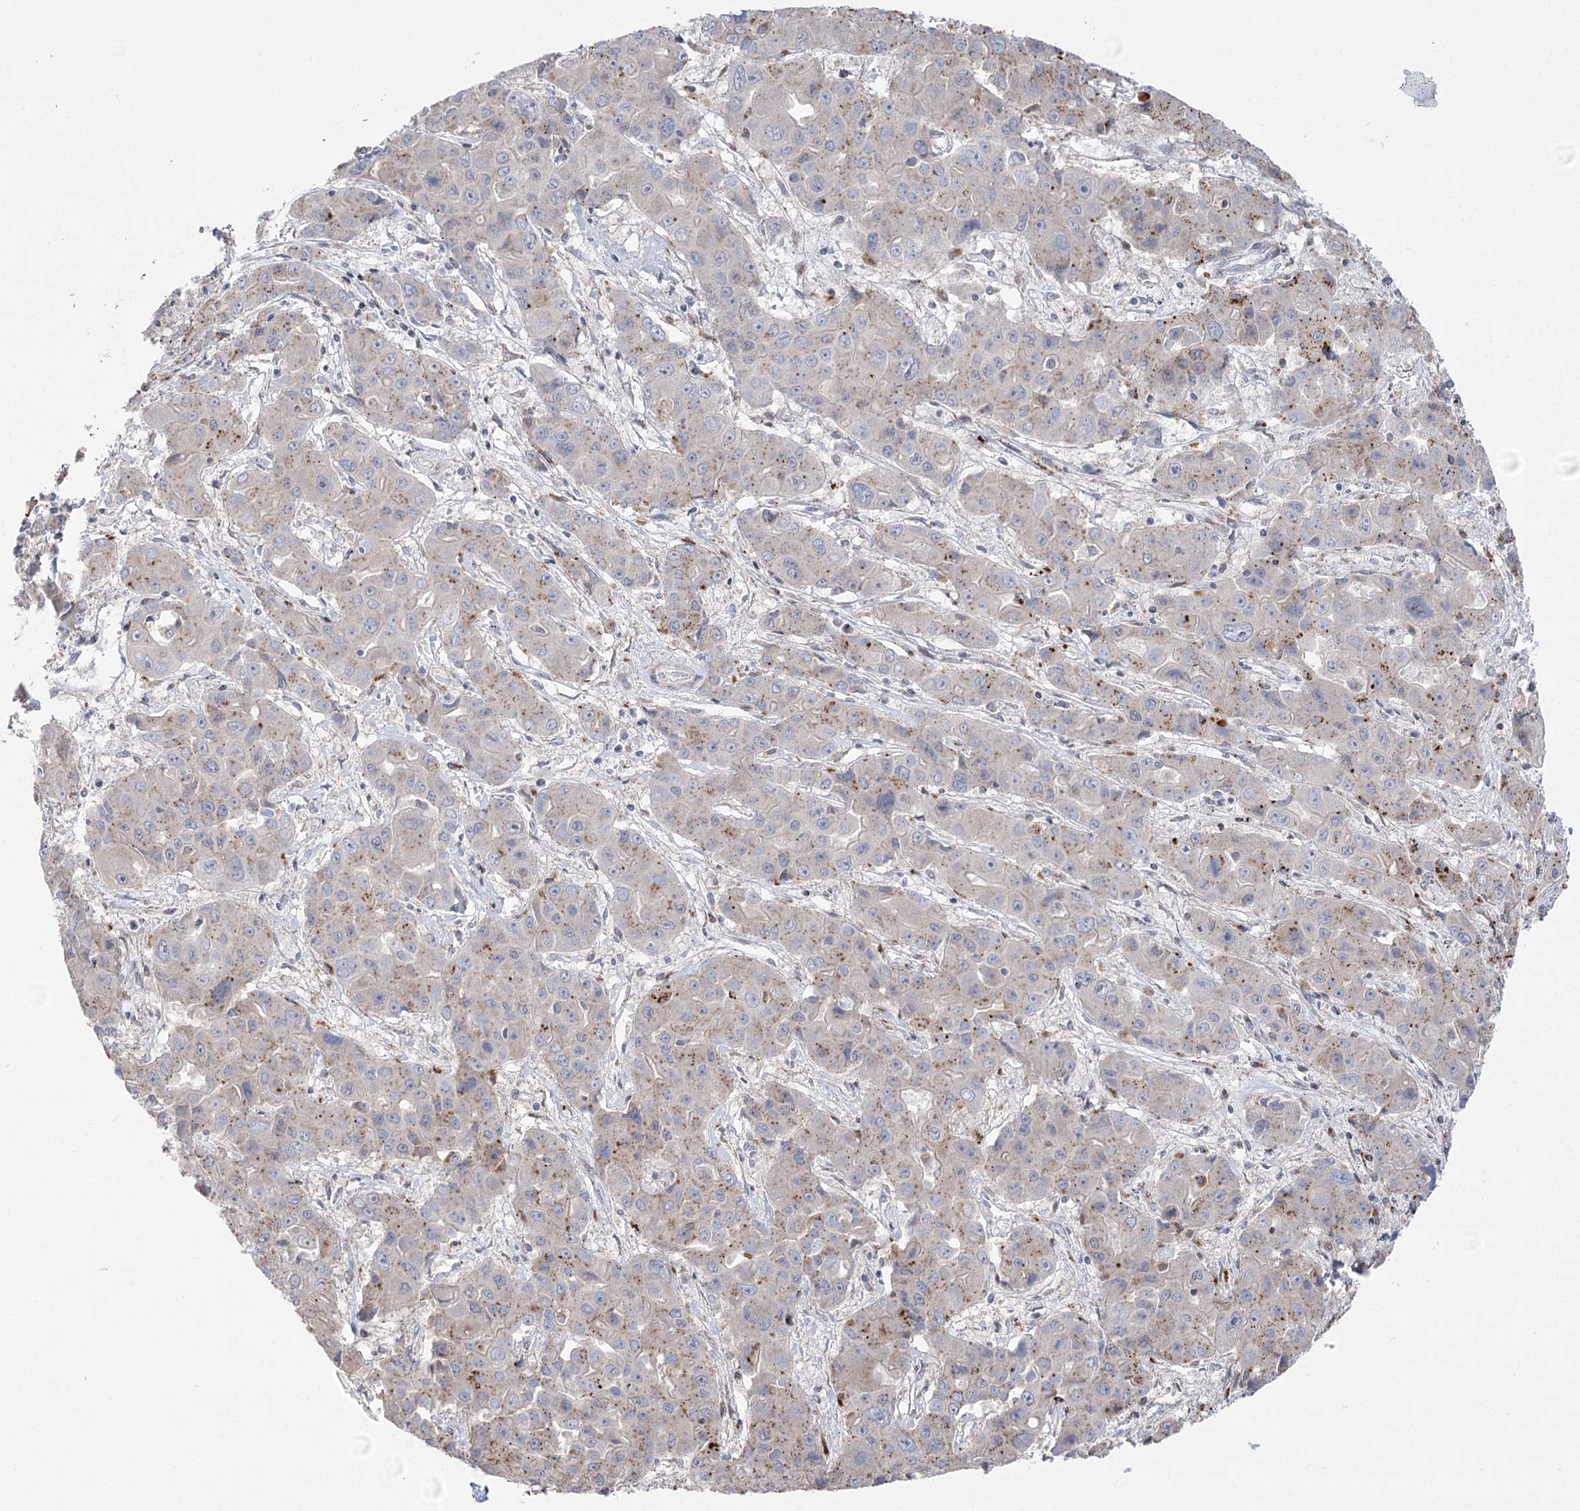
{"staining": {"intensity": "weak", "quantity": "<25%", "location": "cytoplasmic/membranous"}, "tissue": "liver cancer", "cell_type": "Tumor cells", "image_type": "cancer", "snomed": [{"axis": "morphology", "description": "Cholangiocarcinoma"}, {"axis": "topography", "description": "Liver"}], "caption": "IHC micrograph of human liver cancer stained for a protein (brown), which displays no expression in tumor cells.", "gene": "NME7", "patient": {"sex": "male", "age": 67}}